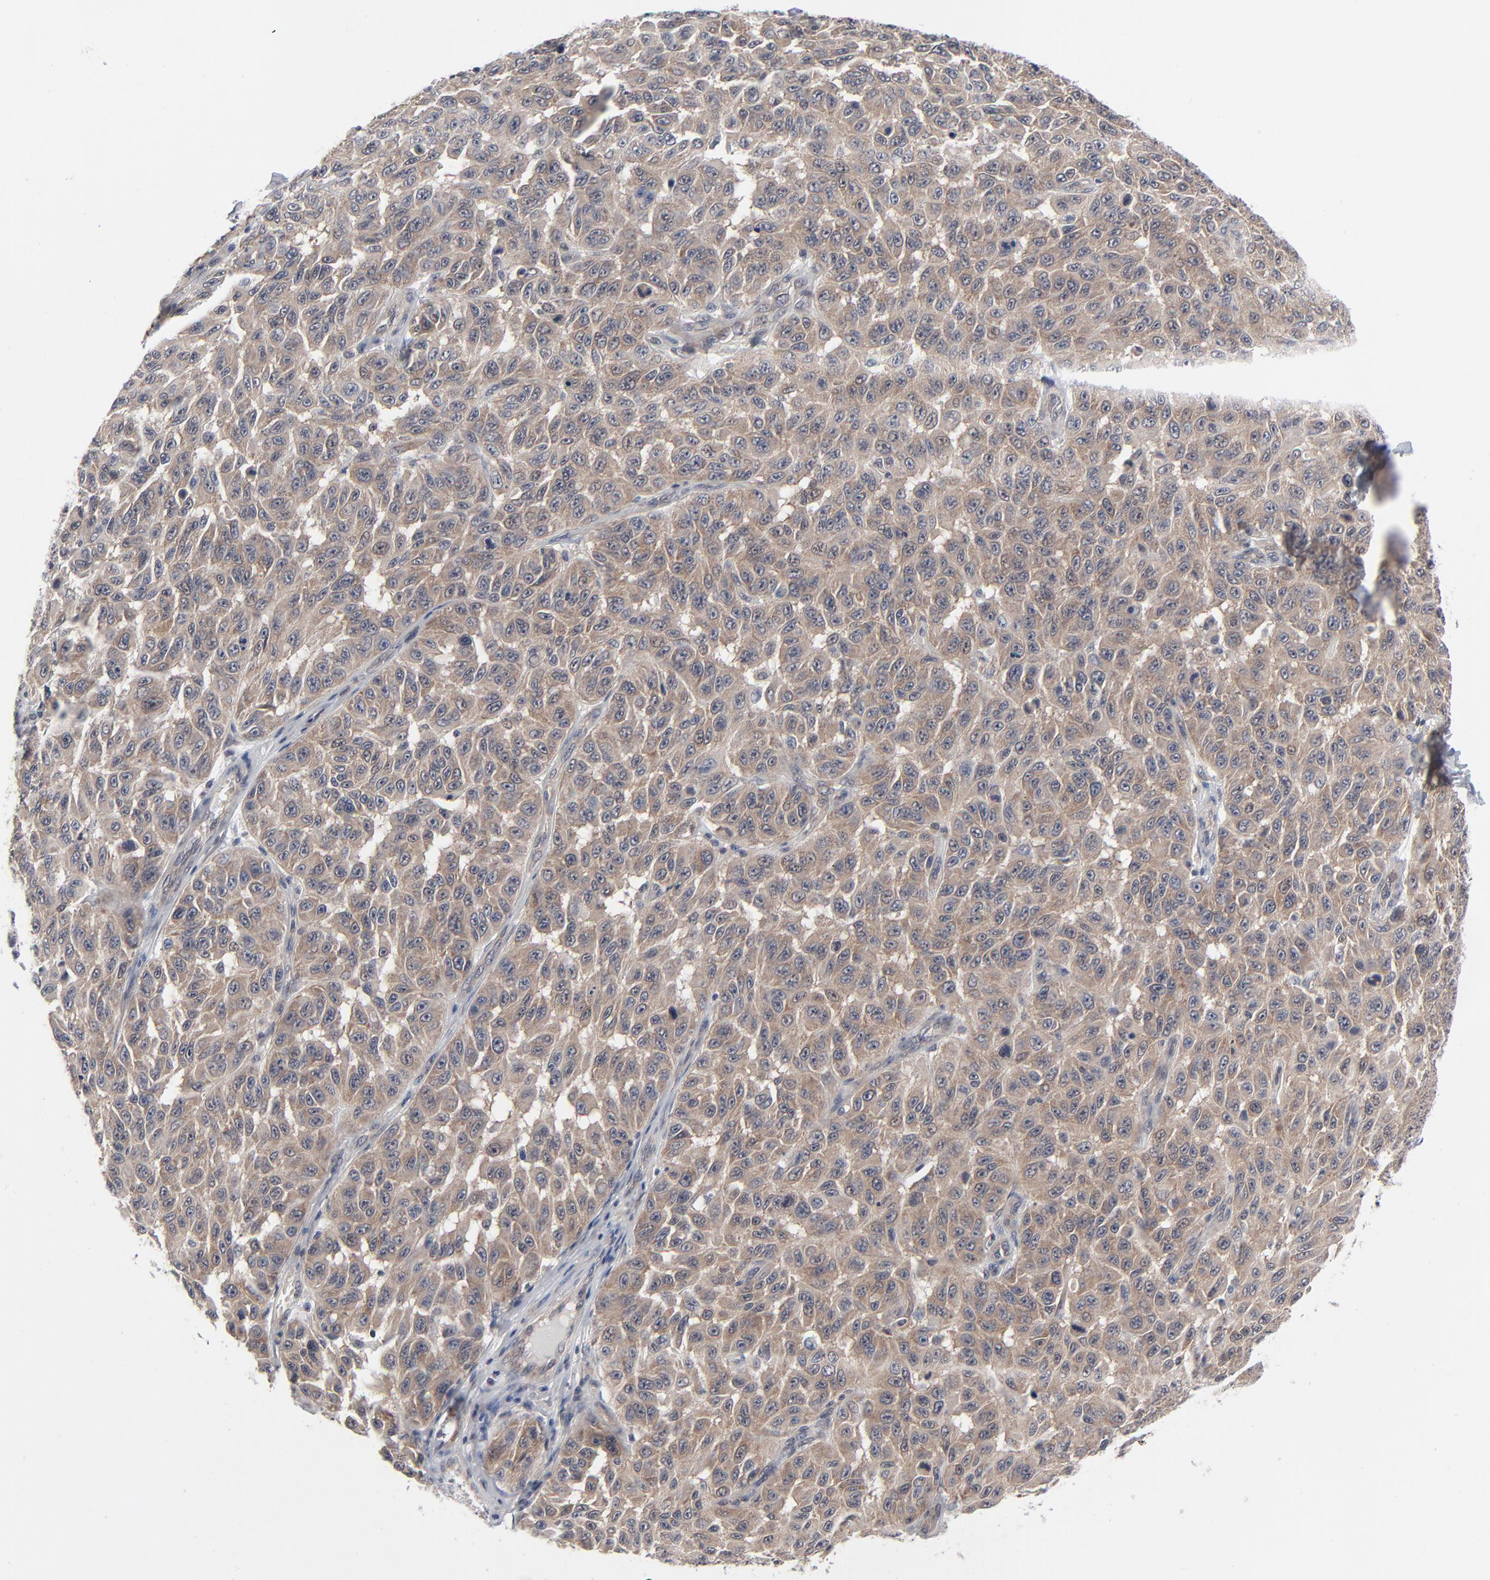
{"staining": {"intensity": "weak", "quantity": ">75%", "location": "cytoplasmic/membranous"}, "tissue": "melanoma", "cell_type": "Tumor cells", "image_type": "cancer", "snomed": [{"axis": "morphology", "description": "Malignant melanoma, NOS"}, {"axis": "topography", "description": "Skin"}], "caption": "Malignant melanoma stained for a protein displays weak cytoplasmic/membranous positivity in tumor cells.", "gene": "RPS6KB1", "patient": {"sex": "male", "age": 30}}